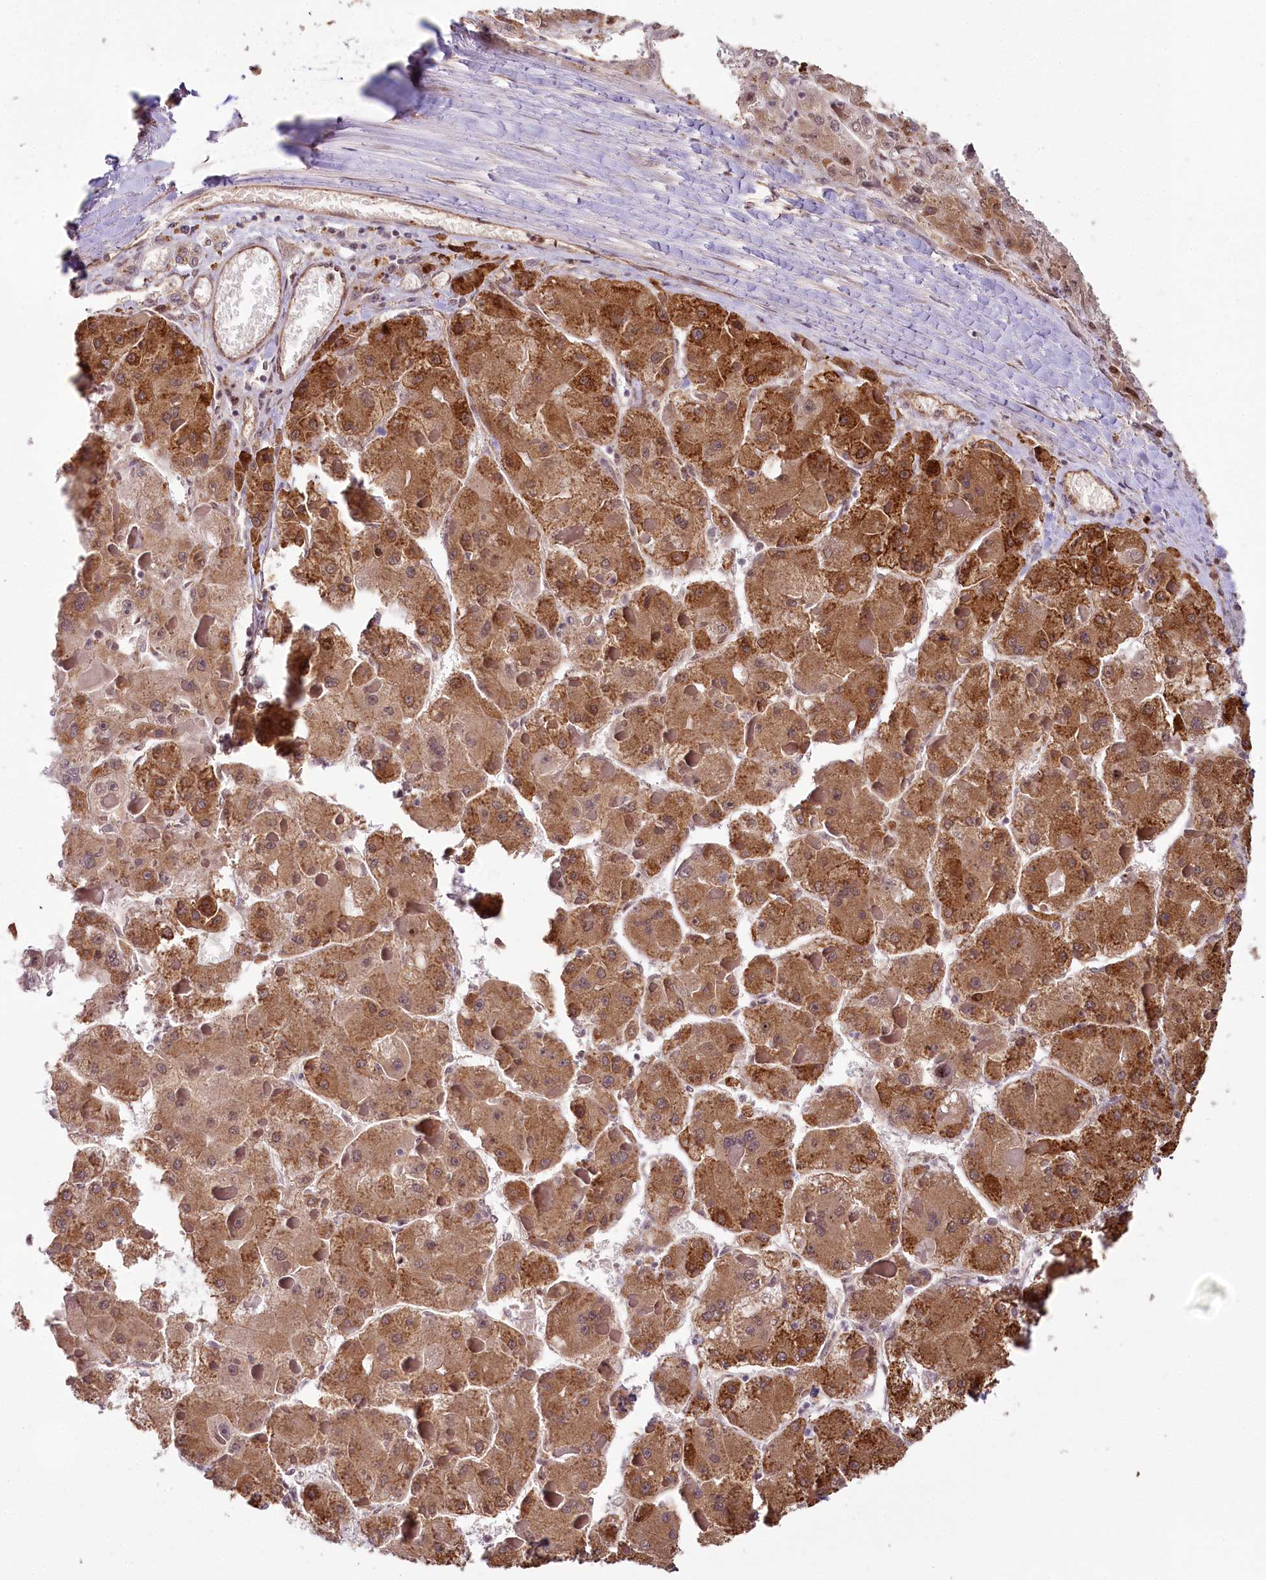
{"staining": {"intensity": "strong", "quantity": ">75%", "location": "cytoplasmic/membranous,nuclear"}, "tissue": "liver cancer", "cell_type": "Tumor cells", "image_type": "cancer", "snomed": [{"axis": "morphology", "description": "Carcinoma, Hepatocellular, NOS"}, {"axis": "topography", "description": "Liver"}], "caption": "This is an image of immunohistochemistry staining of hepatocellular carcinoma (liver), which shows strong expression in the cytoplasmic/membranous and nuclear of tumor cells.", "gene": "ALKBH8", "patient": {"sex": "female", "age": 73}}